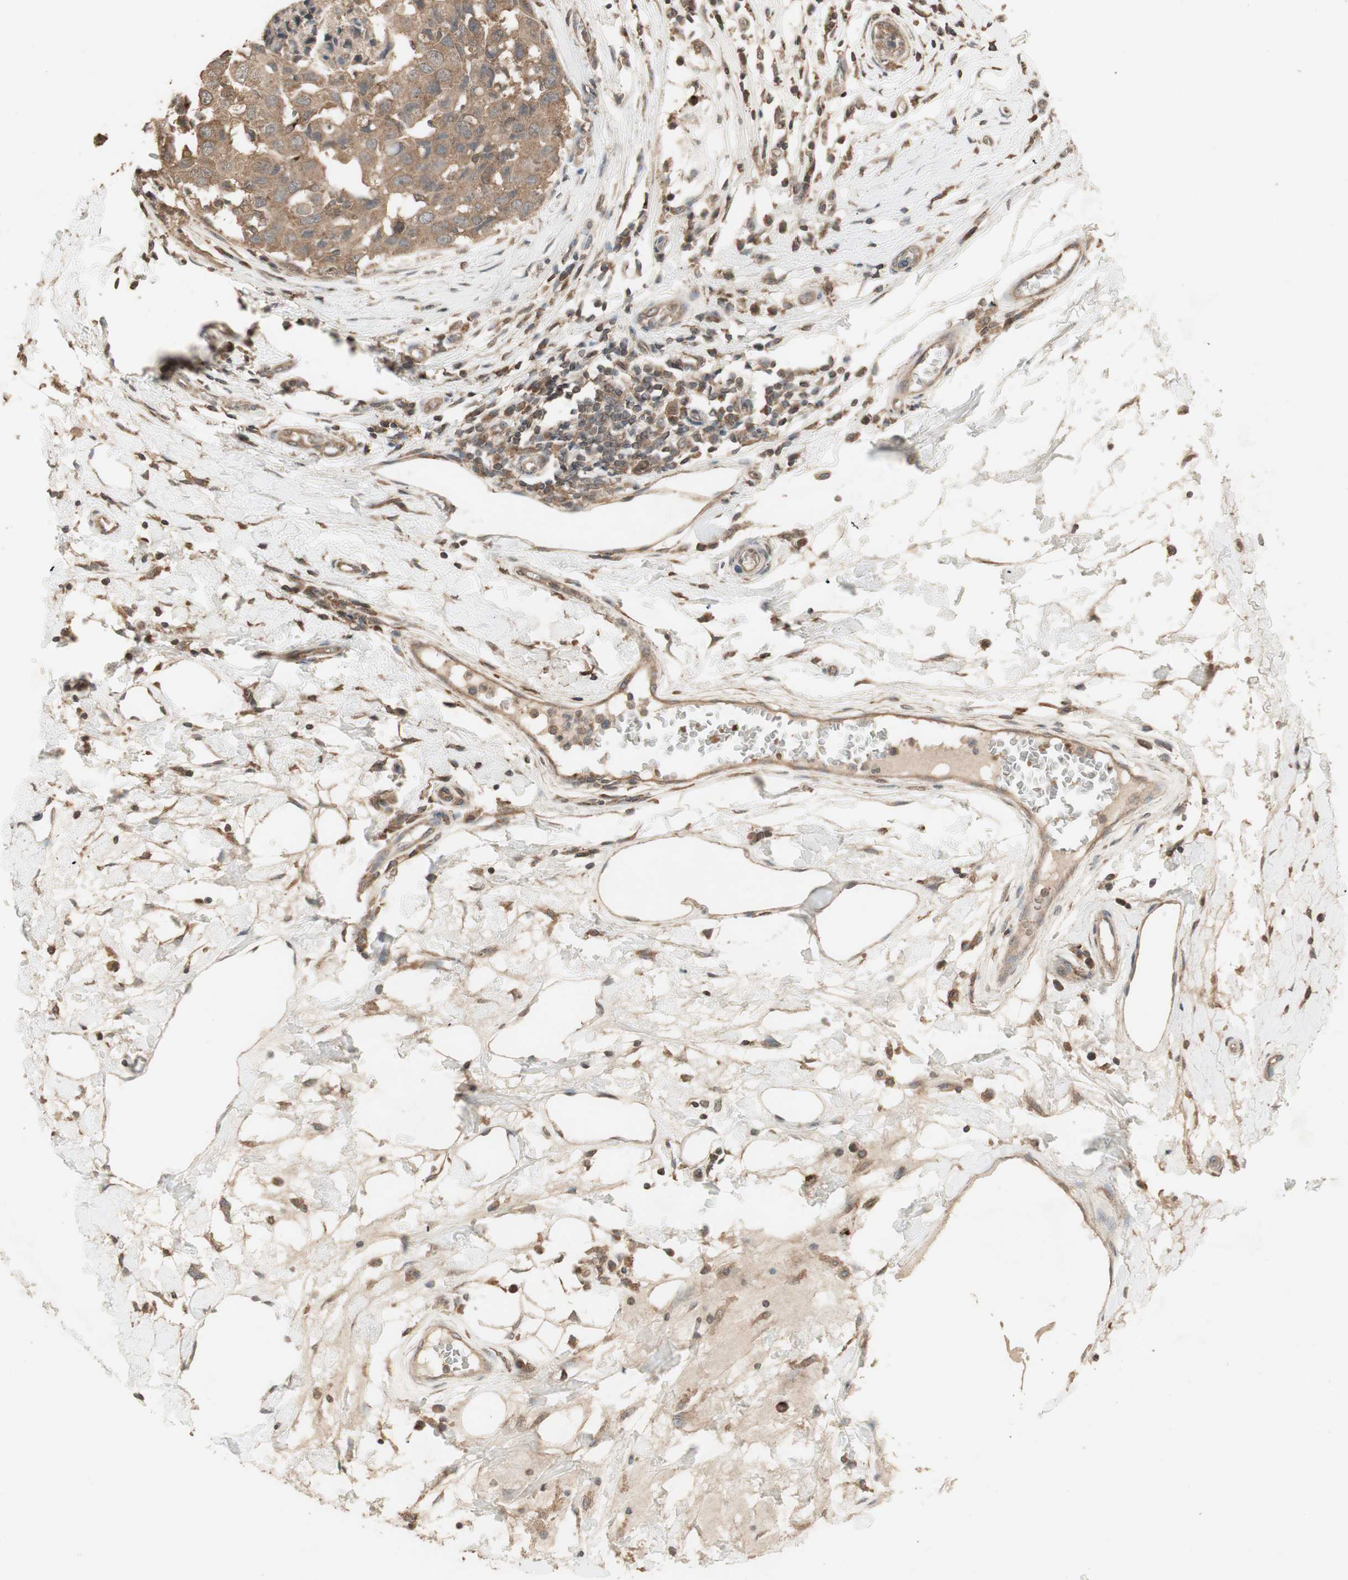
{"staining": {"intensity": "moderate", "quantity": ">75%", "location": "cytoplasmic/membranous"}, "tissue": "breast cancer", "cell_type": "Tumor cells", "image_type": "cancer", "snomed": [{"axis": "morphology", "description": "Duct carcinoma"}, {"axis": "topography", "description": "Breast"}], "caption": "Breast cancer tissue demonstrates moderate cytoplasmic/membranous expression in approximately >75% of tumor cells, visualized by immunohistochemistry. The staining is performed using DAB (3,3'-diaminobenzidine) brown chromogen to label protein expression. The nuclei are counter-stained blue using hematoxylin.", "gene": "UBAC1", "patient": {"sex": "female", "age": 27}}